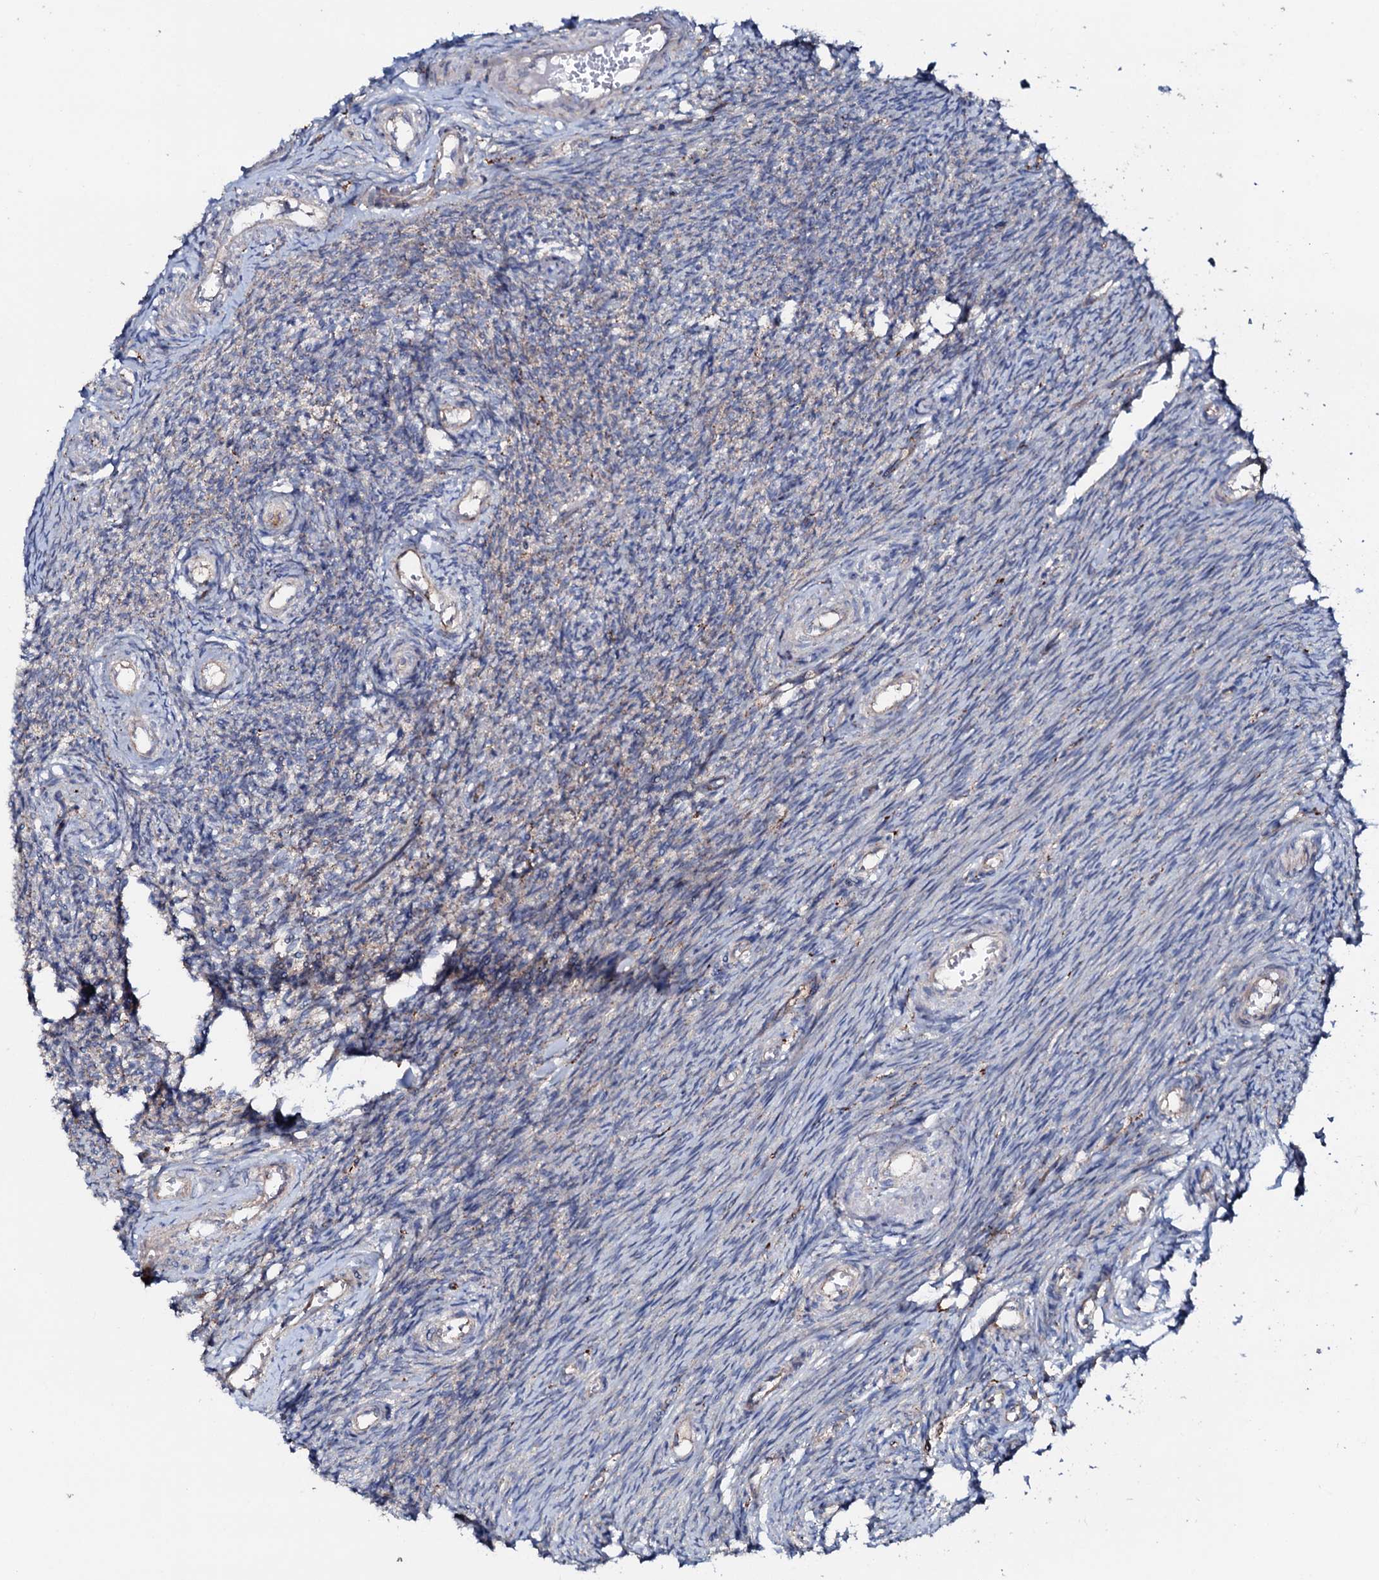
{"staining": {"intensity": "negative", "quantity": "none", "location": "none"}, "tissue": "ovary", "cell_type": "Ovarian stroma cells", "image_type": "normal", "snomed": [{"axis": "morphology", "description": "Normal tissue, NOS"}, {"axis": "topography", "description": "Ovary"}], "caption": "Ovary was stained to show a protein in brown. There is no significant expression in ovarian stroma cells. (DAB immunohistochemistry, high magnification).", "gene": "P2RX4", "patient": {"sex": "female", "age": 44}}